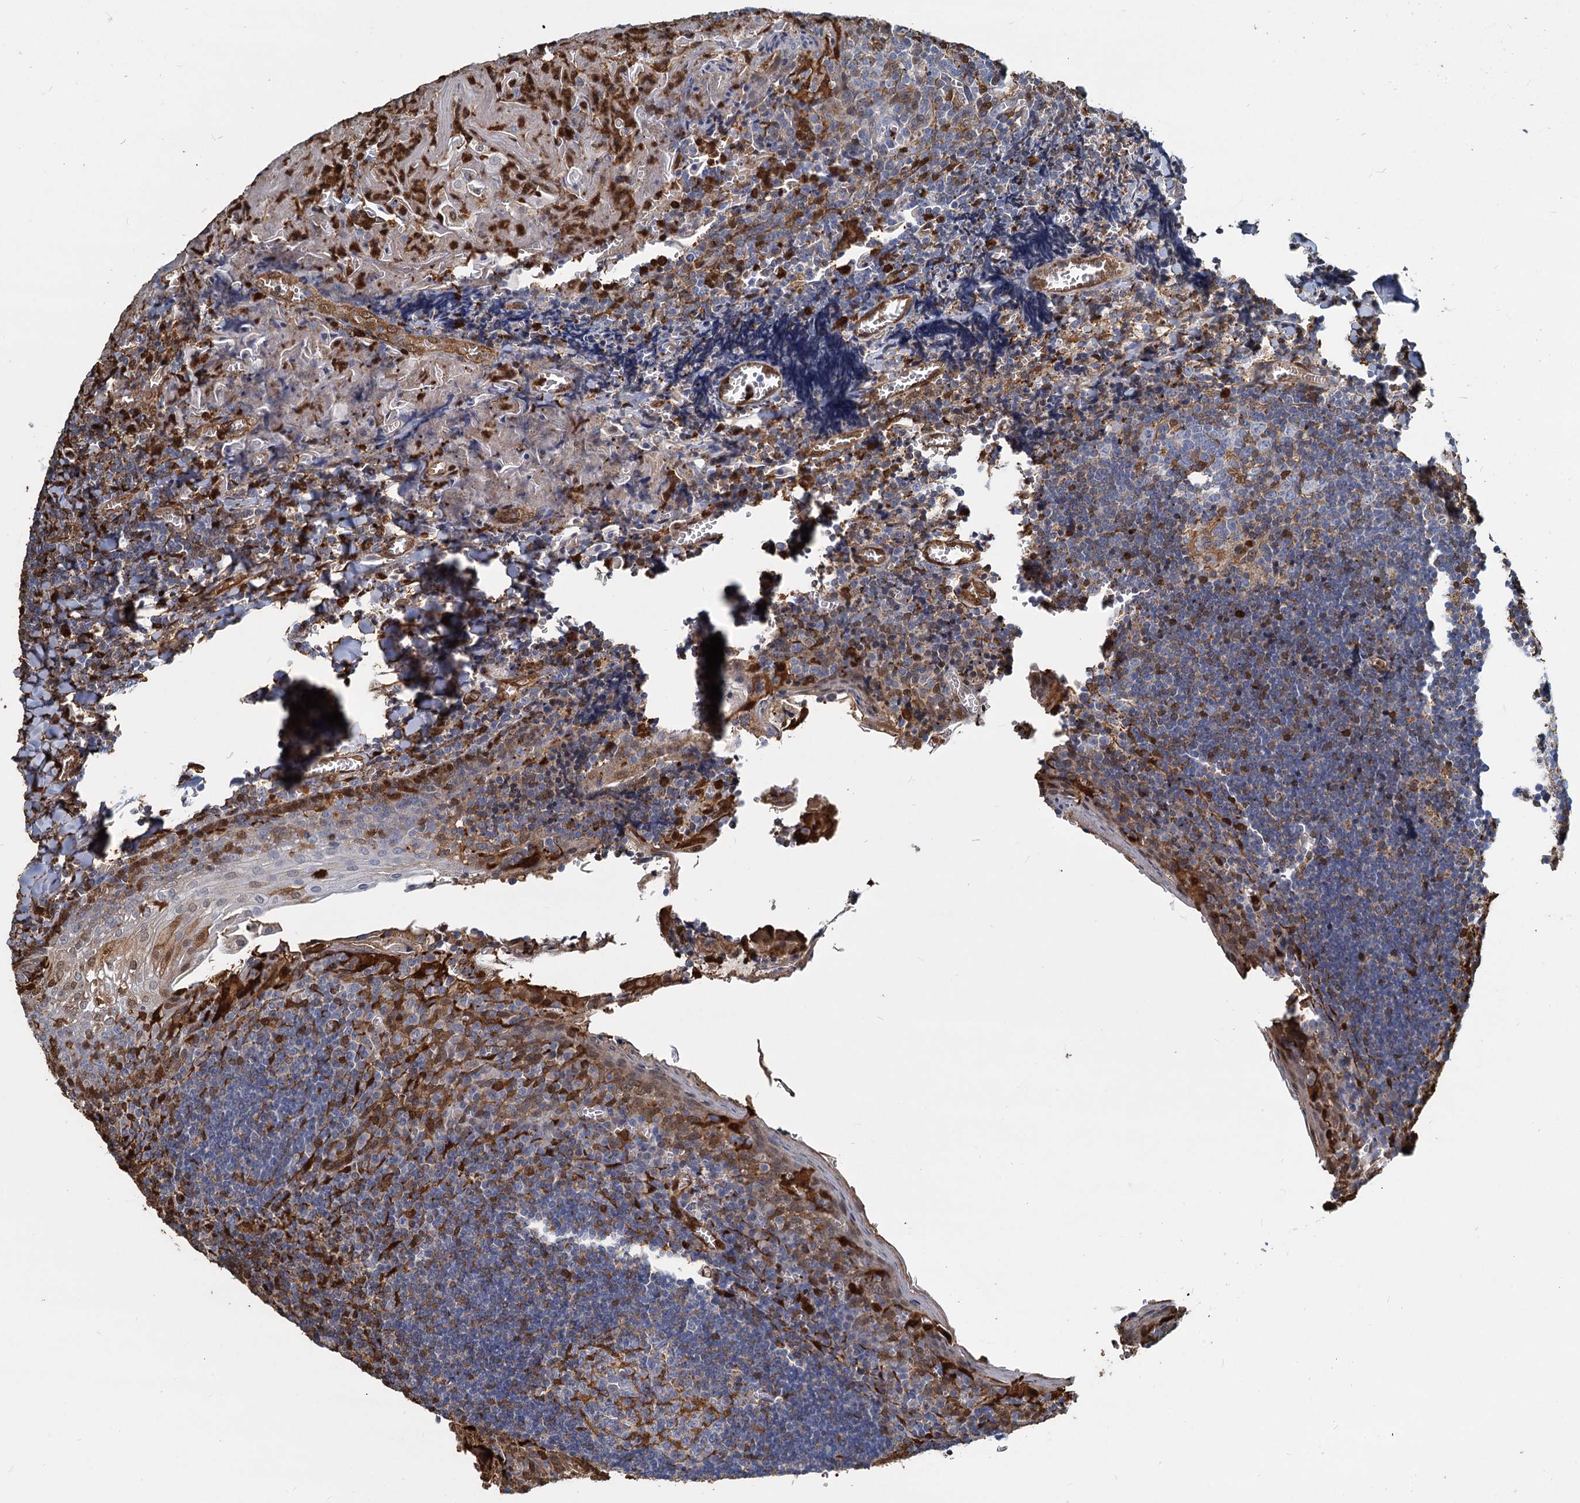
{"staining": {"intensity": "negative", "quantity": "none", "location": "none"}, "tissue": "tonsil", "cell_type": "Germinal center cells", "image_type": "normal", "snomed": [{"axis": "morphology", "description": "Normal tissue, NOS"}, {"axis": "topography", "description": "Tonsil"}], "caption": "Immunohistochemistry histopathology image of benign tonsil stained for a protein (brown), which displays no positivity in germinal center cells. (Stains: DAB immunohistochemistry (IHC) with hematoxylin counter stain, Microscopy: brightfield microscopy at high magnification).", "gene": "S100A6", "patient": {"sex": "male", "age": 27}}